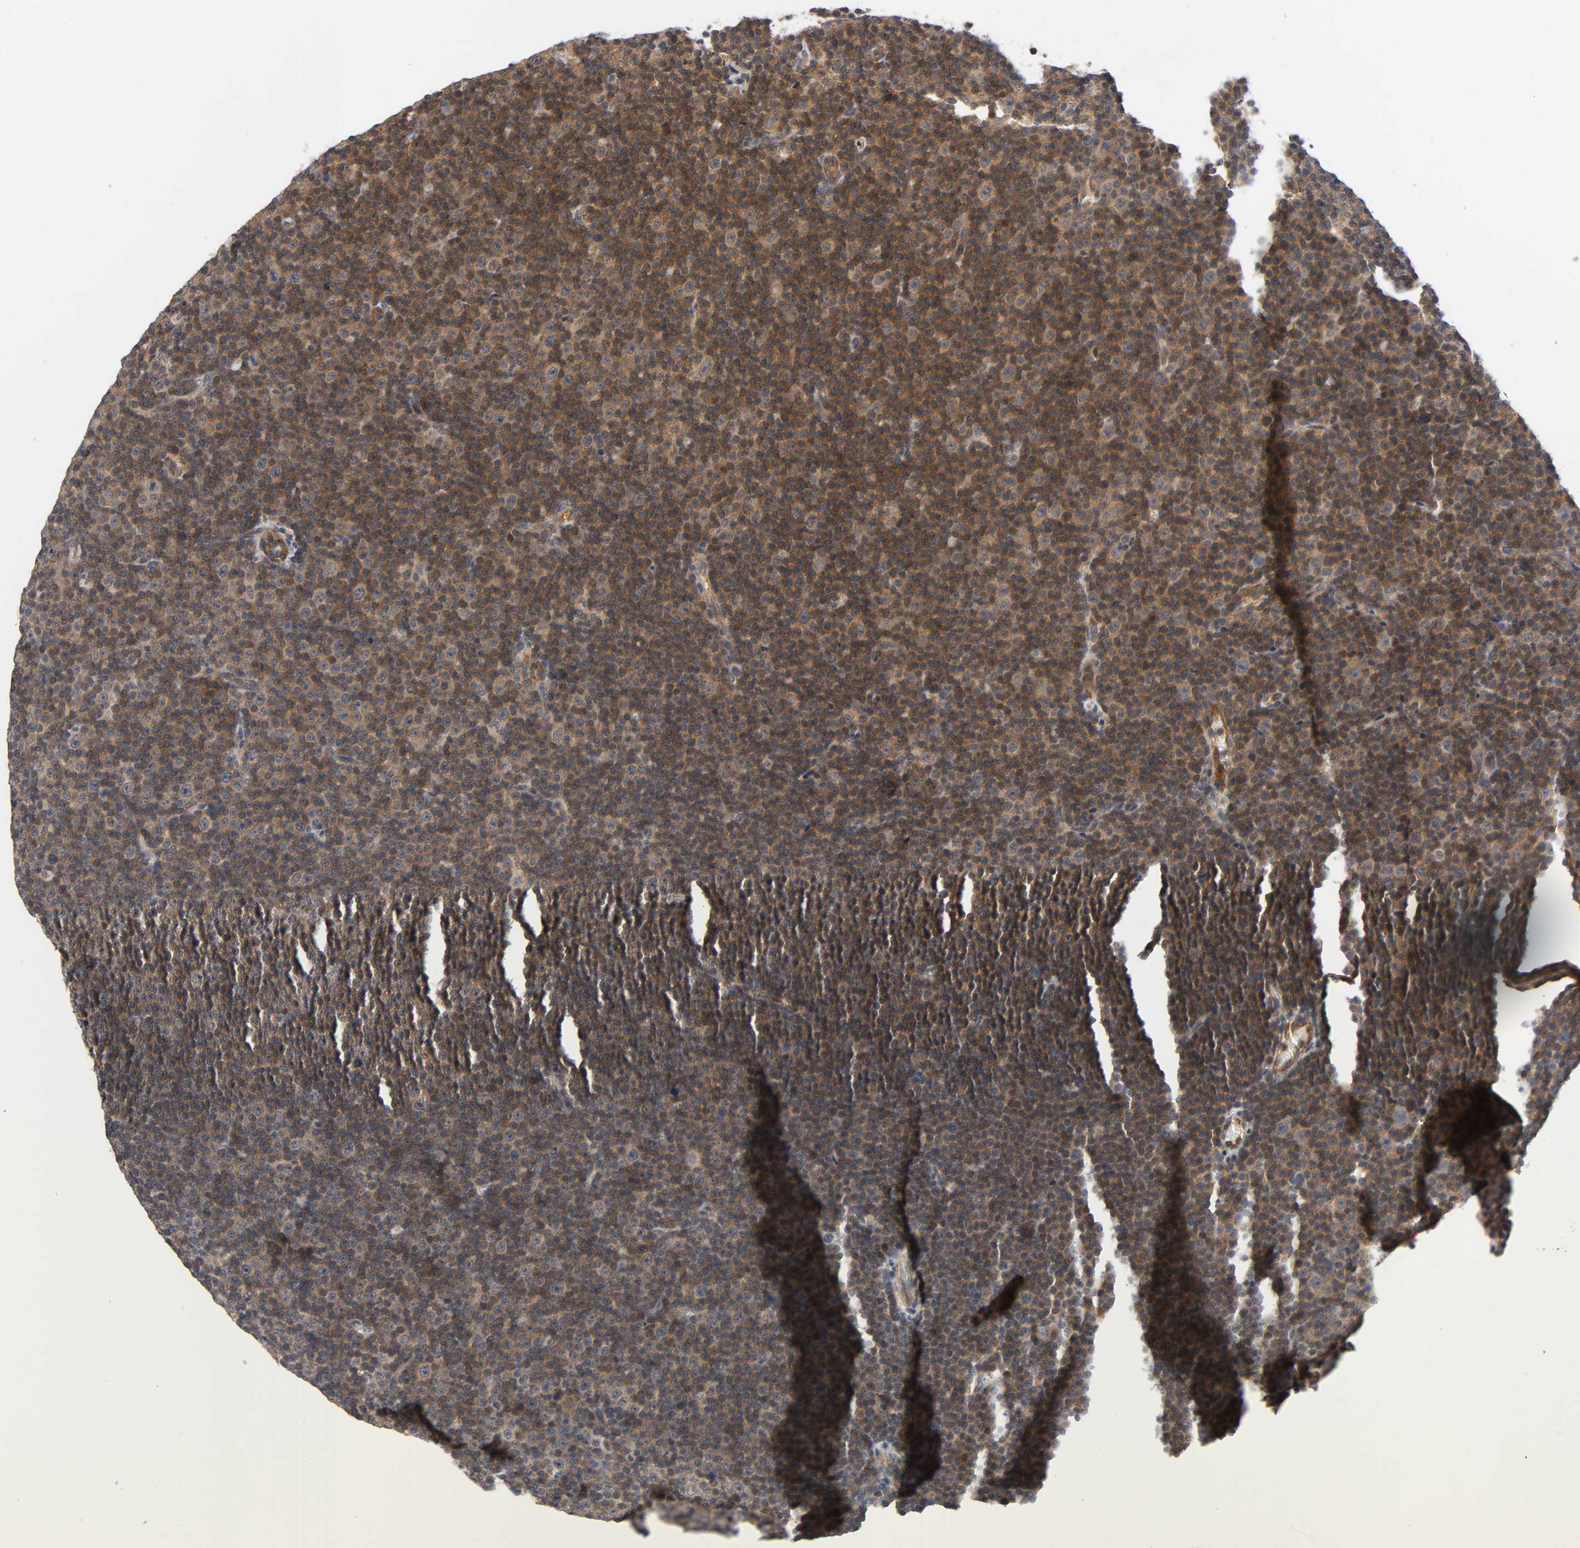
{"staining": {"intensity": "moderate", "quantity": ">75%", "location": "cytoplasmic/membranous"}, "tissue": "lymphoma", "cell_type": "Tumor cells", "image_type": "cancer", "snomed": [{"axis": "morphology", "description": "Malignant lymphoma, non-Hodgkin's type, Low grade"}, {"axis": "topography", "description": "Lymph node"}], "caption": "High-power microscopy captured an immunohistochemistry (IHC) image of malignant lymphoma, non-Hodgkin's type (low-grade), revealing moderate cytoplasmic/membranous staining in about >75% of tumor cells.", "gene": "PRKAB1", "patient": {"sex": "female", "age": 67}}